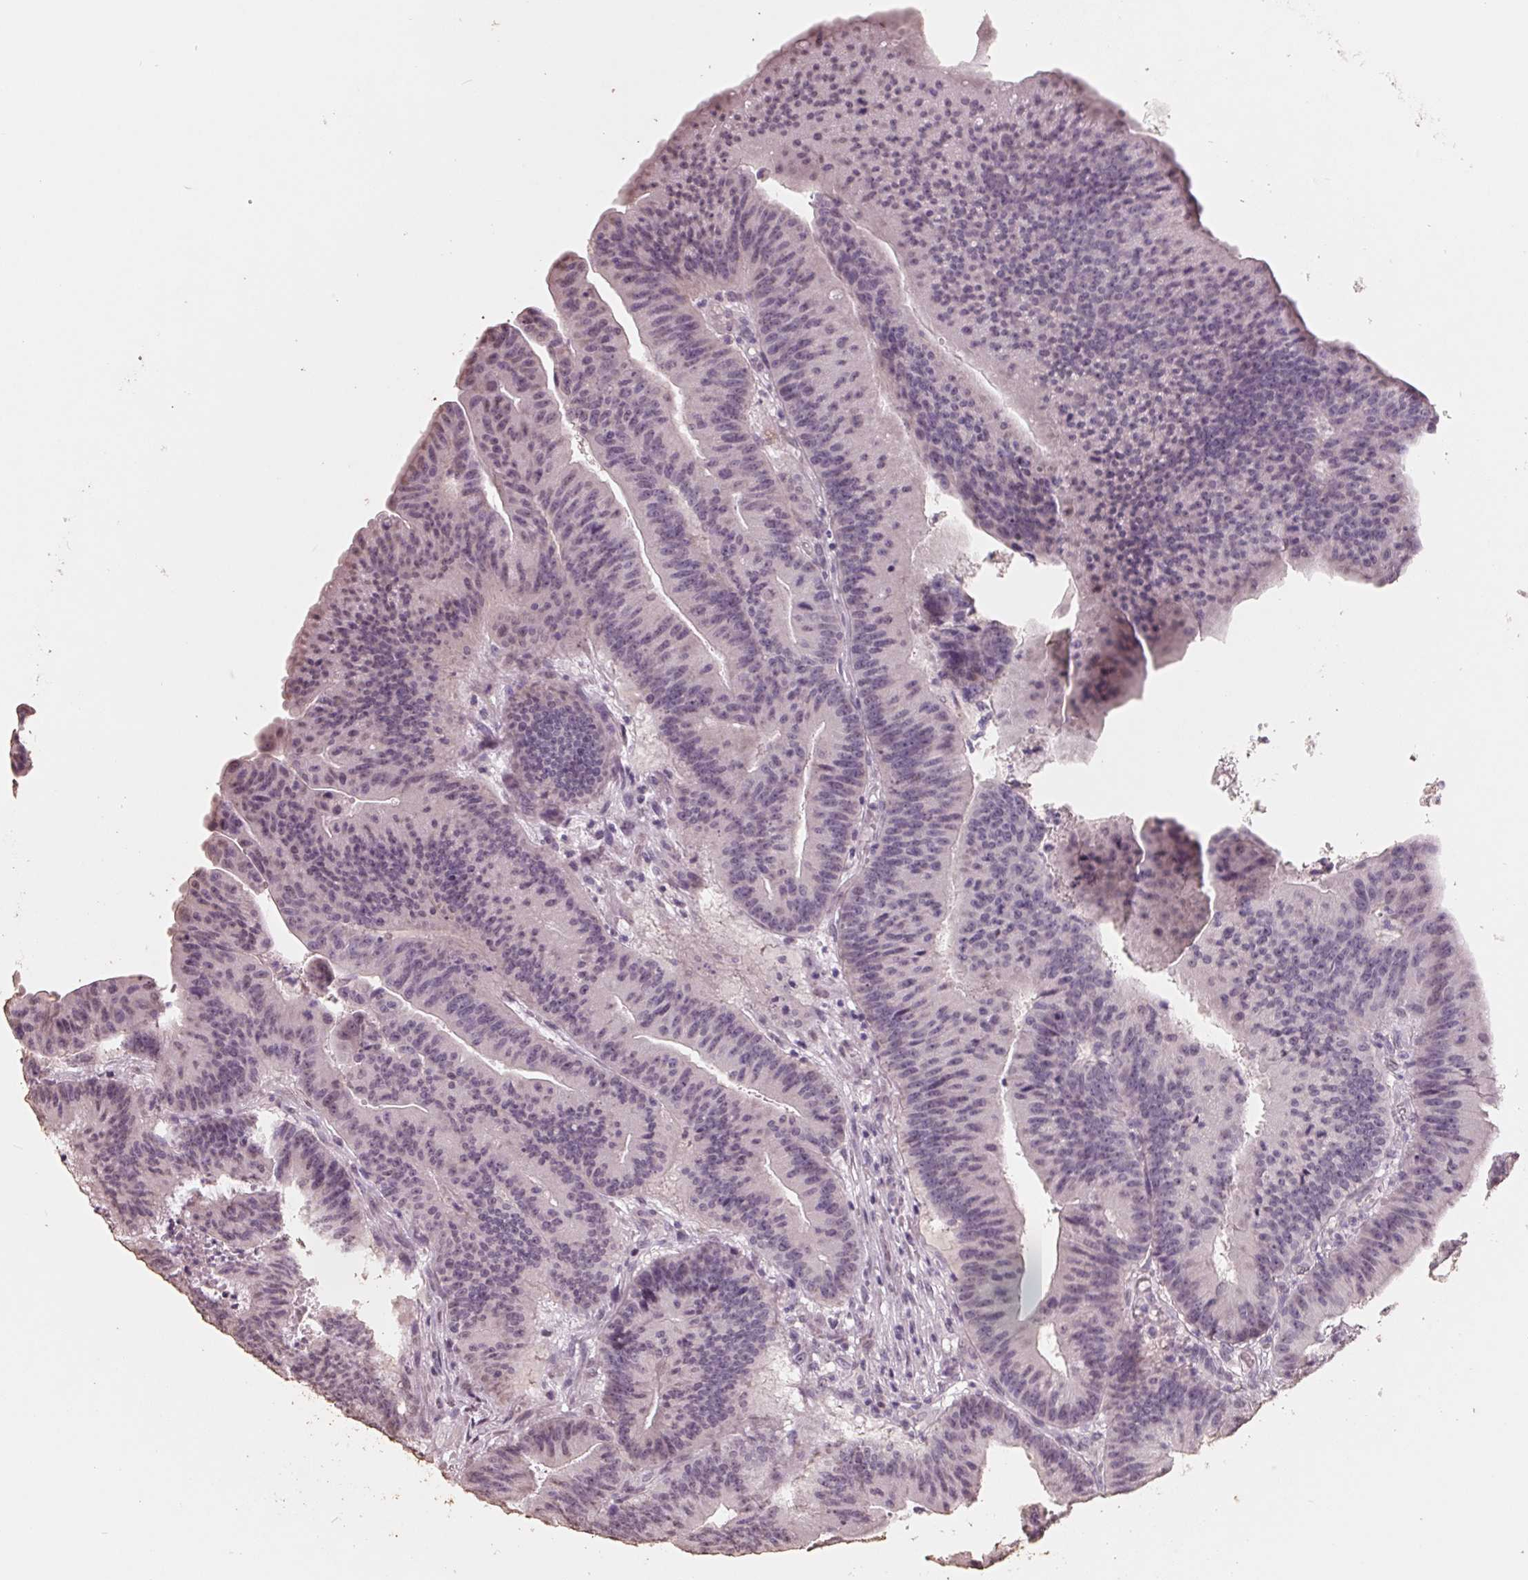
{"staining": {"intensity": "weak", "quantity": "<25%", "location": "nuclear"}, "tissue": "colorectal cancer", "cell_type": "Tumor cells", "image_type": "cancer", "snomed": [{"axis": "morphology", "description": "Adenocarcinoma, NOS"}, {"axis": "topography", "description": "Colon"}], "caption": "IHC photomicrograph of neoplastic tissue: human colorectal cancer stained with DAB (3,3'-diaminobenzidine) exhibits no significant protein expression in tumor cells.", "gene": "FTCD", "patient": {"sex": "female", "age": 78}}